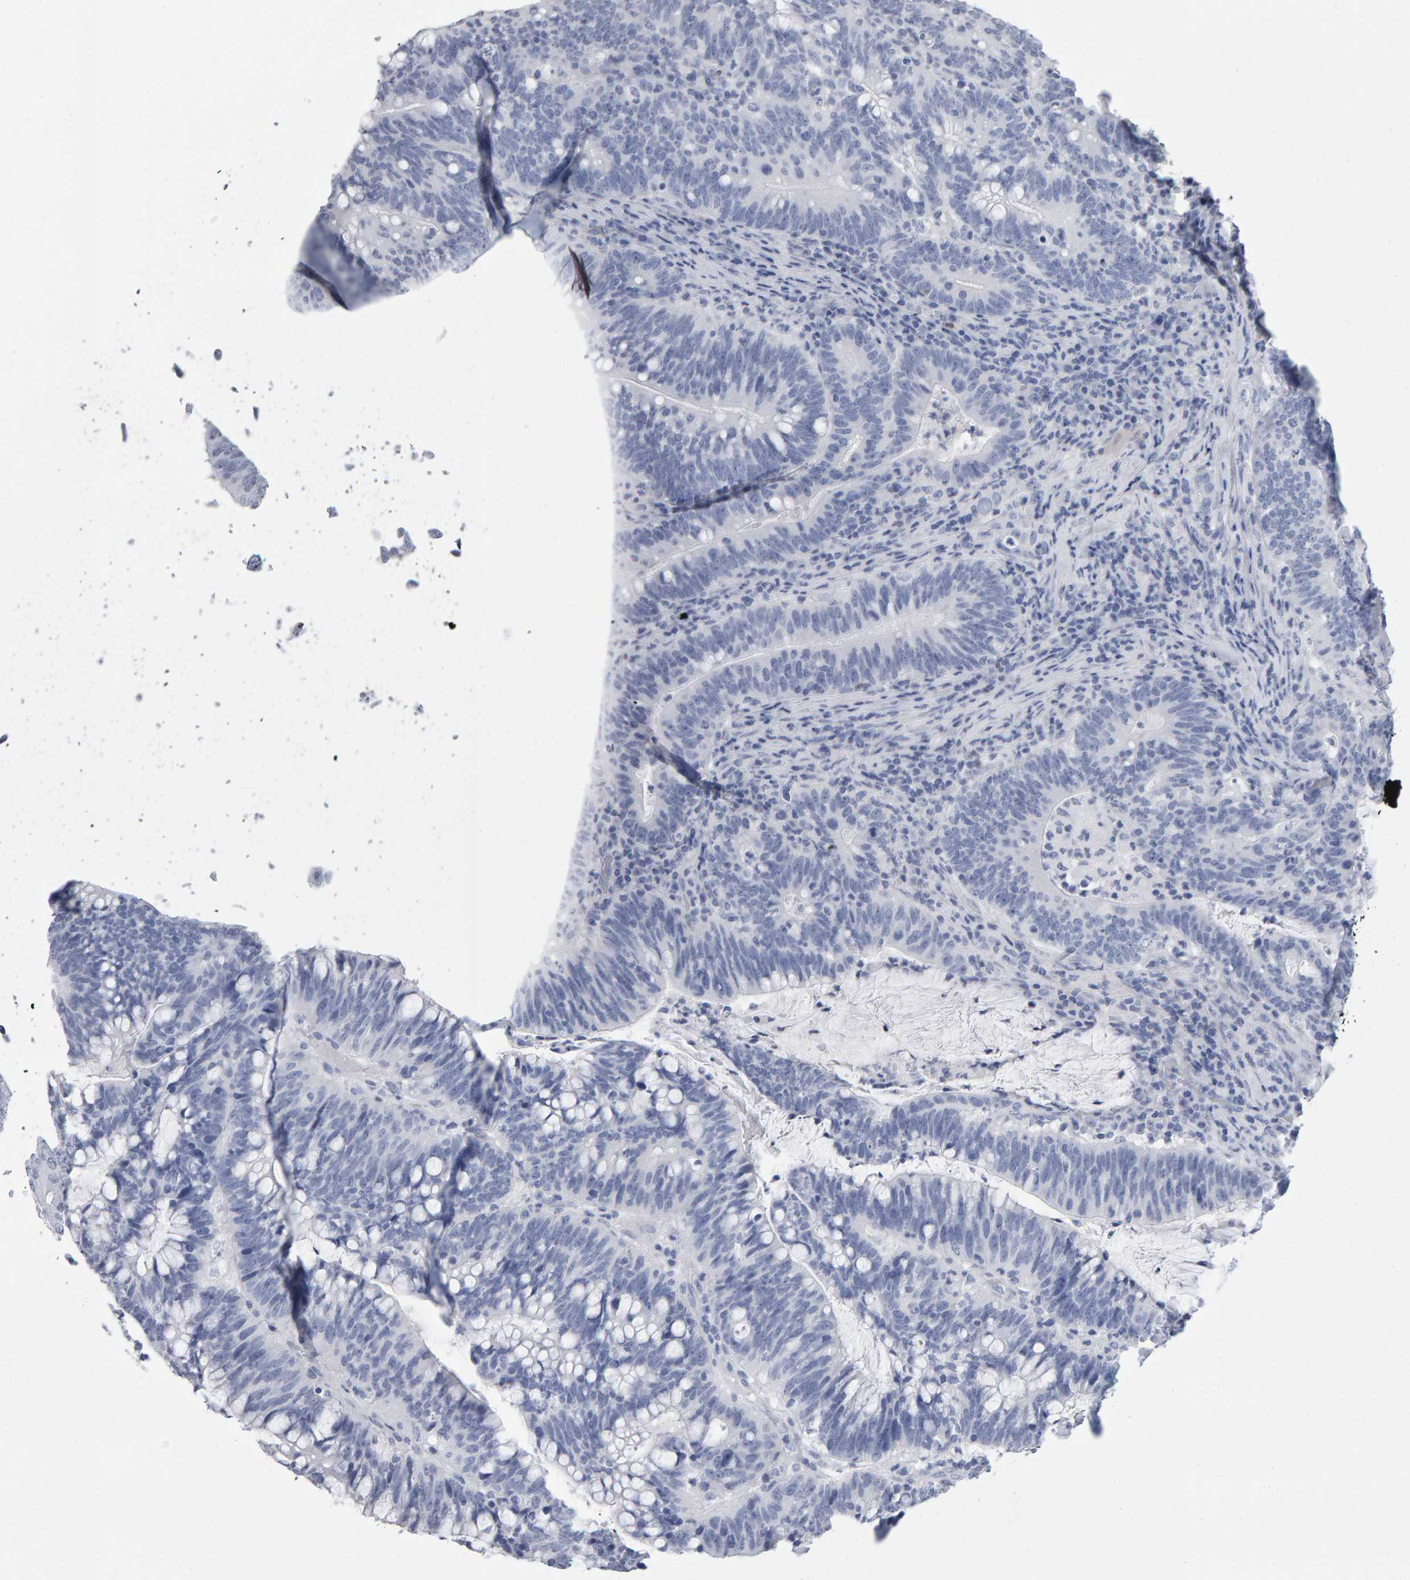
{"staining": {"intensity": "negative", "quantity": "none", "location": "none"}, "tissue": "colorectal cancer", "cell_type": "Tumor cells", "image_type": "cancer", "snomed": [{"axis": "morphology", "description": "Adenocarcinoma, NOS"}, {"axis": "topography", "description": "Colon"}], "caption": "Adenocarcinoma (colorectal) was stained to show a protein in brown. There is no significant staining in tumor cells.", "gene": "NCDN", "patient": {"sex": "female", "age": 66}}